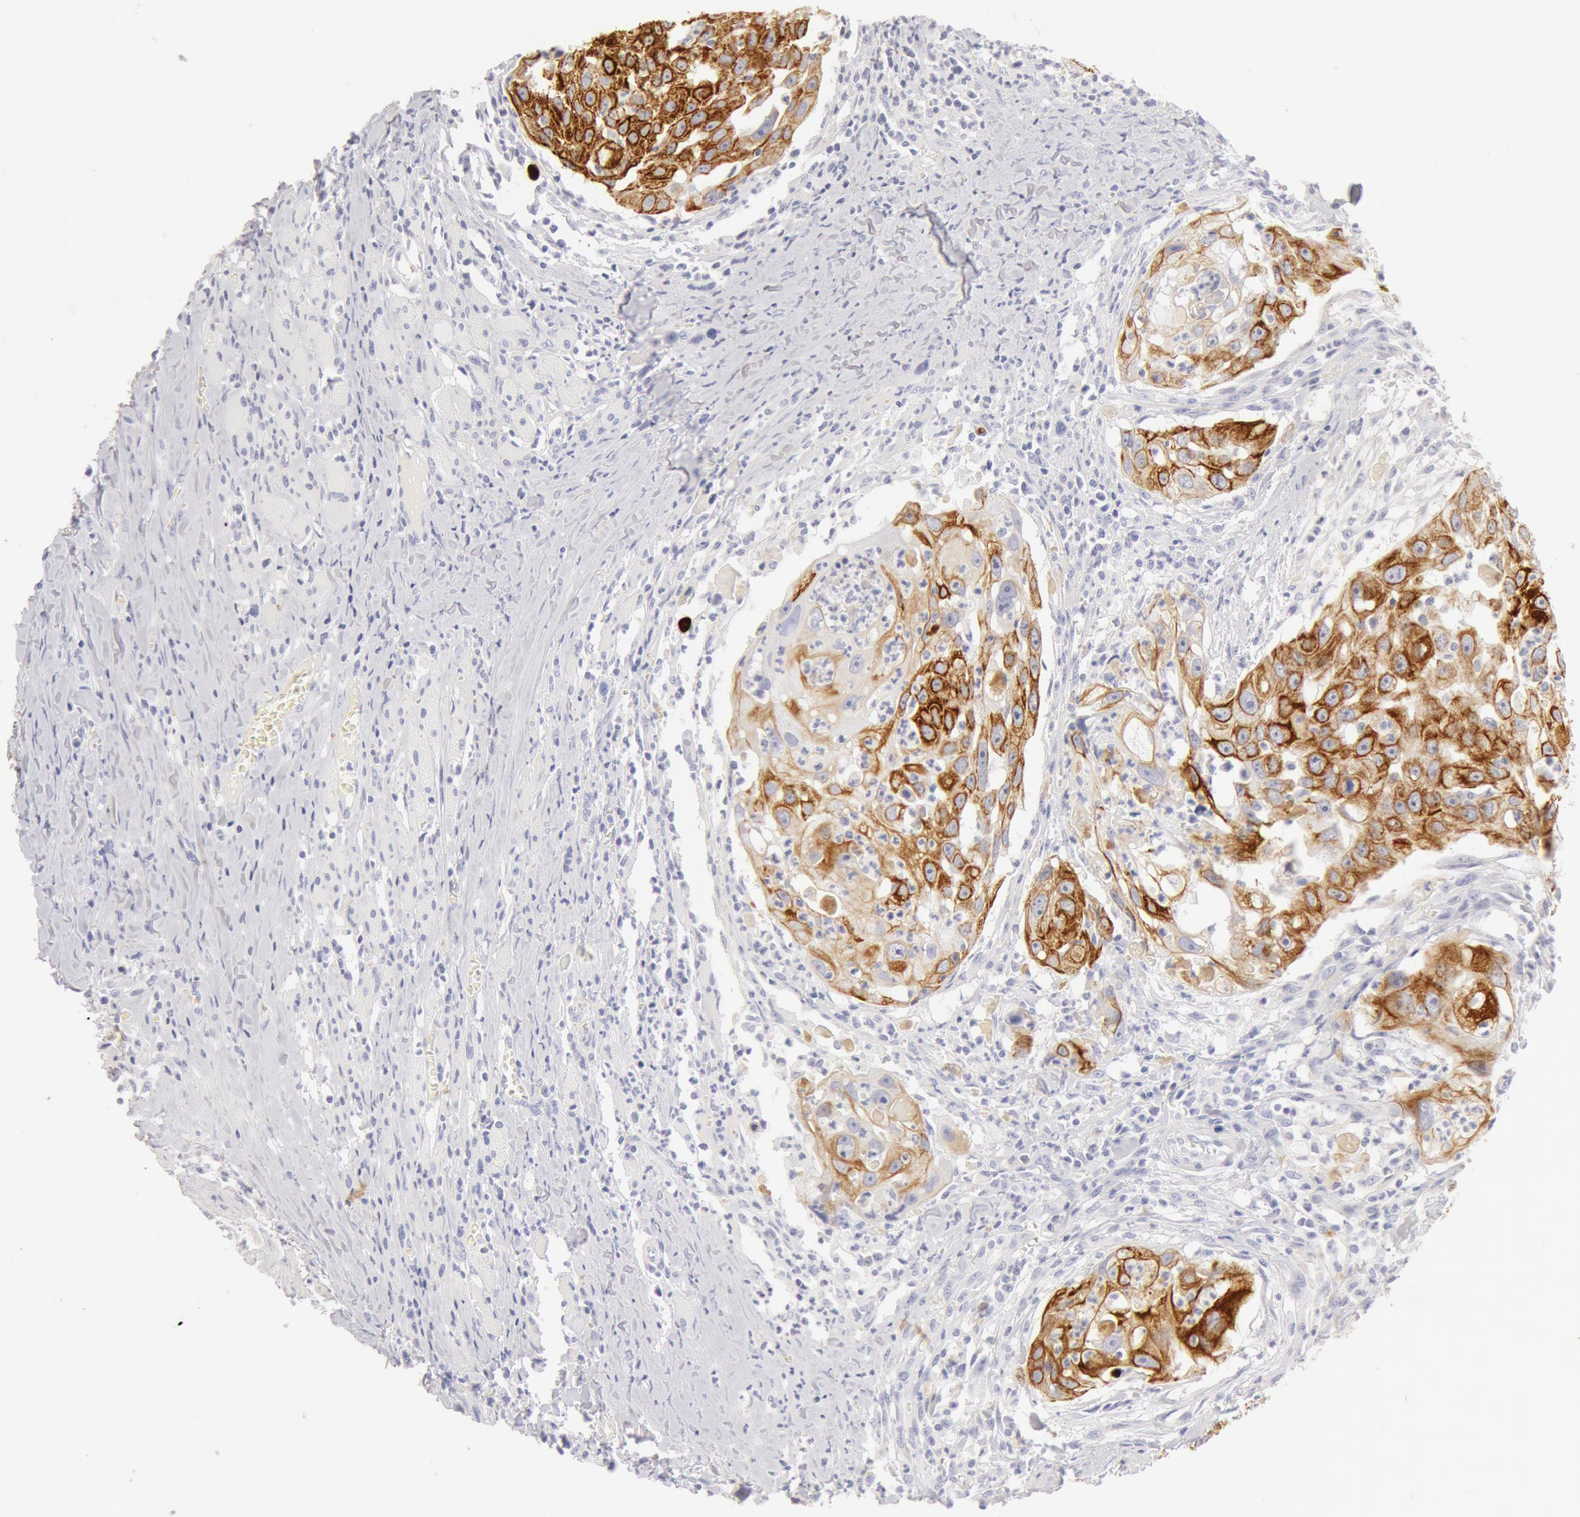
{"staining": {"intensity": "weak", "quantity": "25%-75%", "location": "cytoplasmic/membranous"}, "tissue": "head and neck cancer", "cell_type": "Tumor cells", "image_type": "cancer", "snomed": [{"axis": "morphology", "description": "Squamous cell carcinoma, NOS"}, {"axis": "topography", "description": "Head-Neck"}], "caption": "Tumor cells reveal low levels of weak cytoplasmic/membranous positivity in about 25%-75% of cells in head and neck cancer.", "gene": "KRT8", "patient": {"sex": "male", "age": 64}}